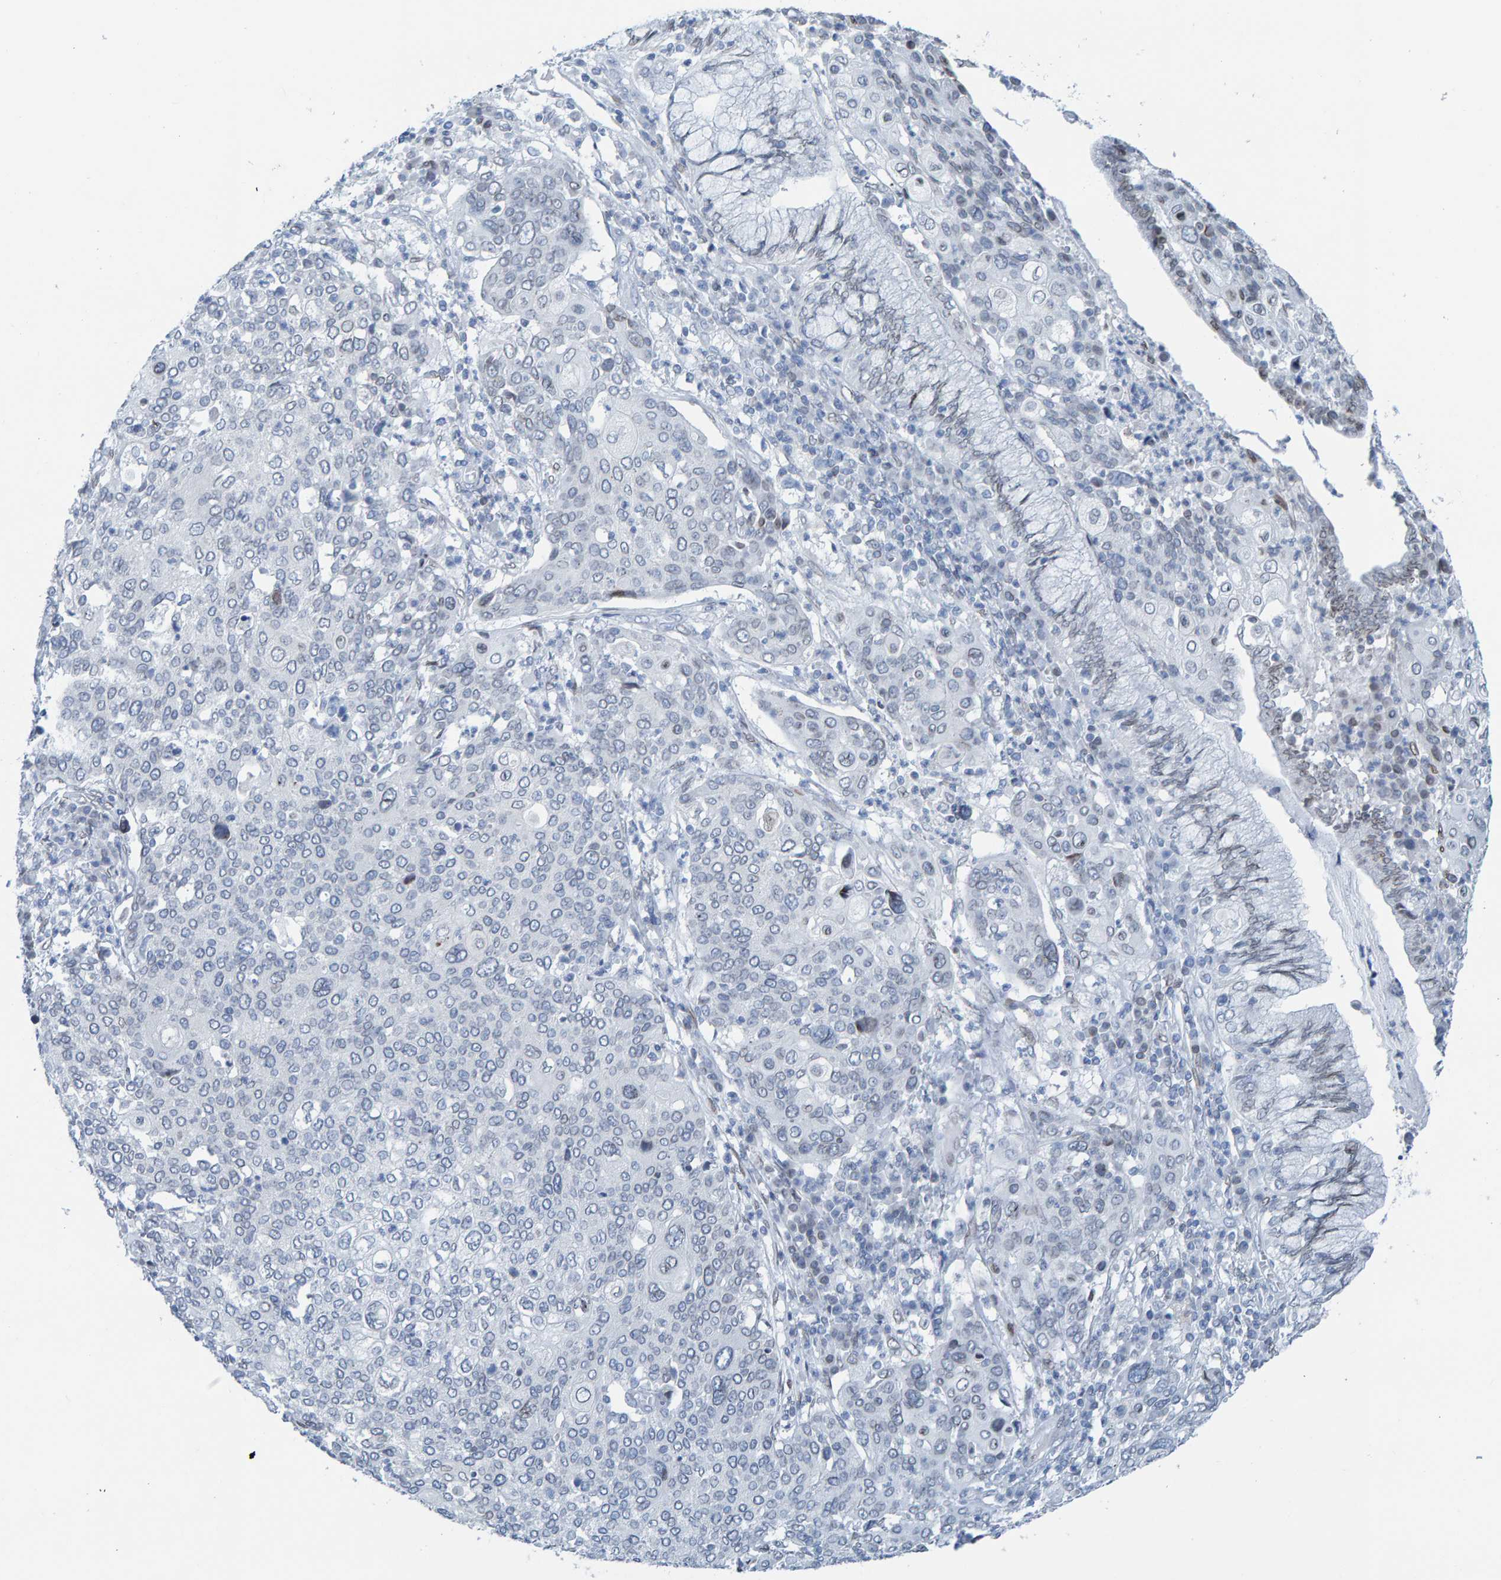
{"staining": {"intensity": "negative", "quantity": "none", "location": "none"}, "tissue": "cervical cancer", "cell_type": "Tumor cells", "image_type": "cancer", "snomed": [{"axis": "morphology", "description": "Squamous cell carcinoma, NOS"}, {"axis": "topography", "description": "Cervix"}], "caption": "Tumor cells are negative for brown protein staining in cervical cancer (squamous cell carcinoma). (DAB IHC, high magnification).", "gene": "LMNB2", "patient": {"sex": "female", "age": 40}}